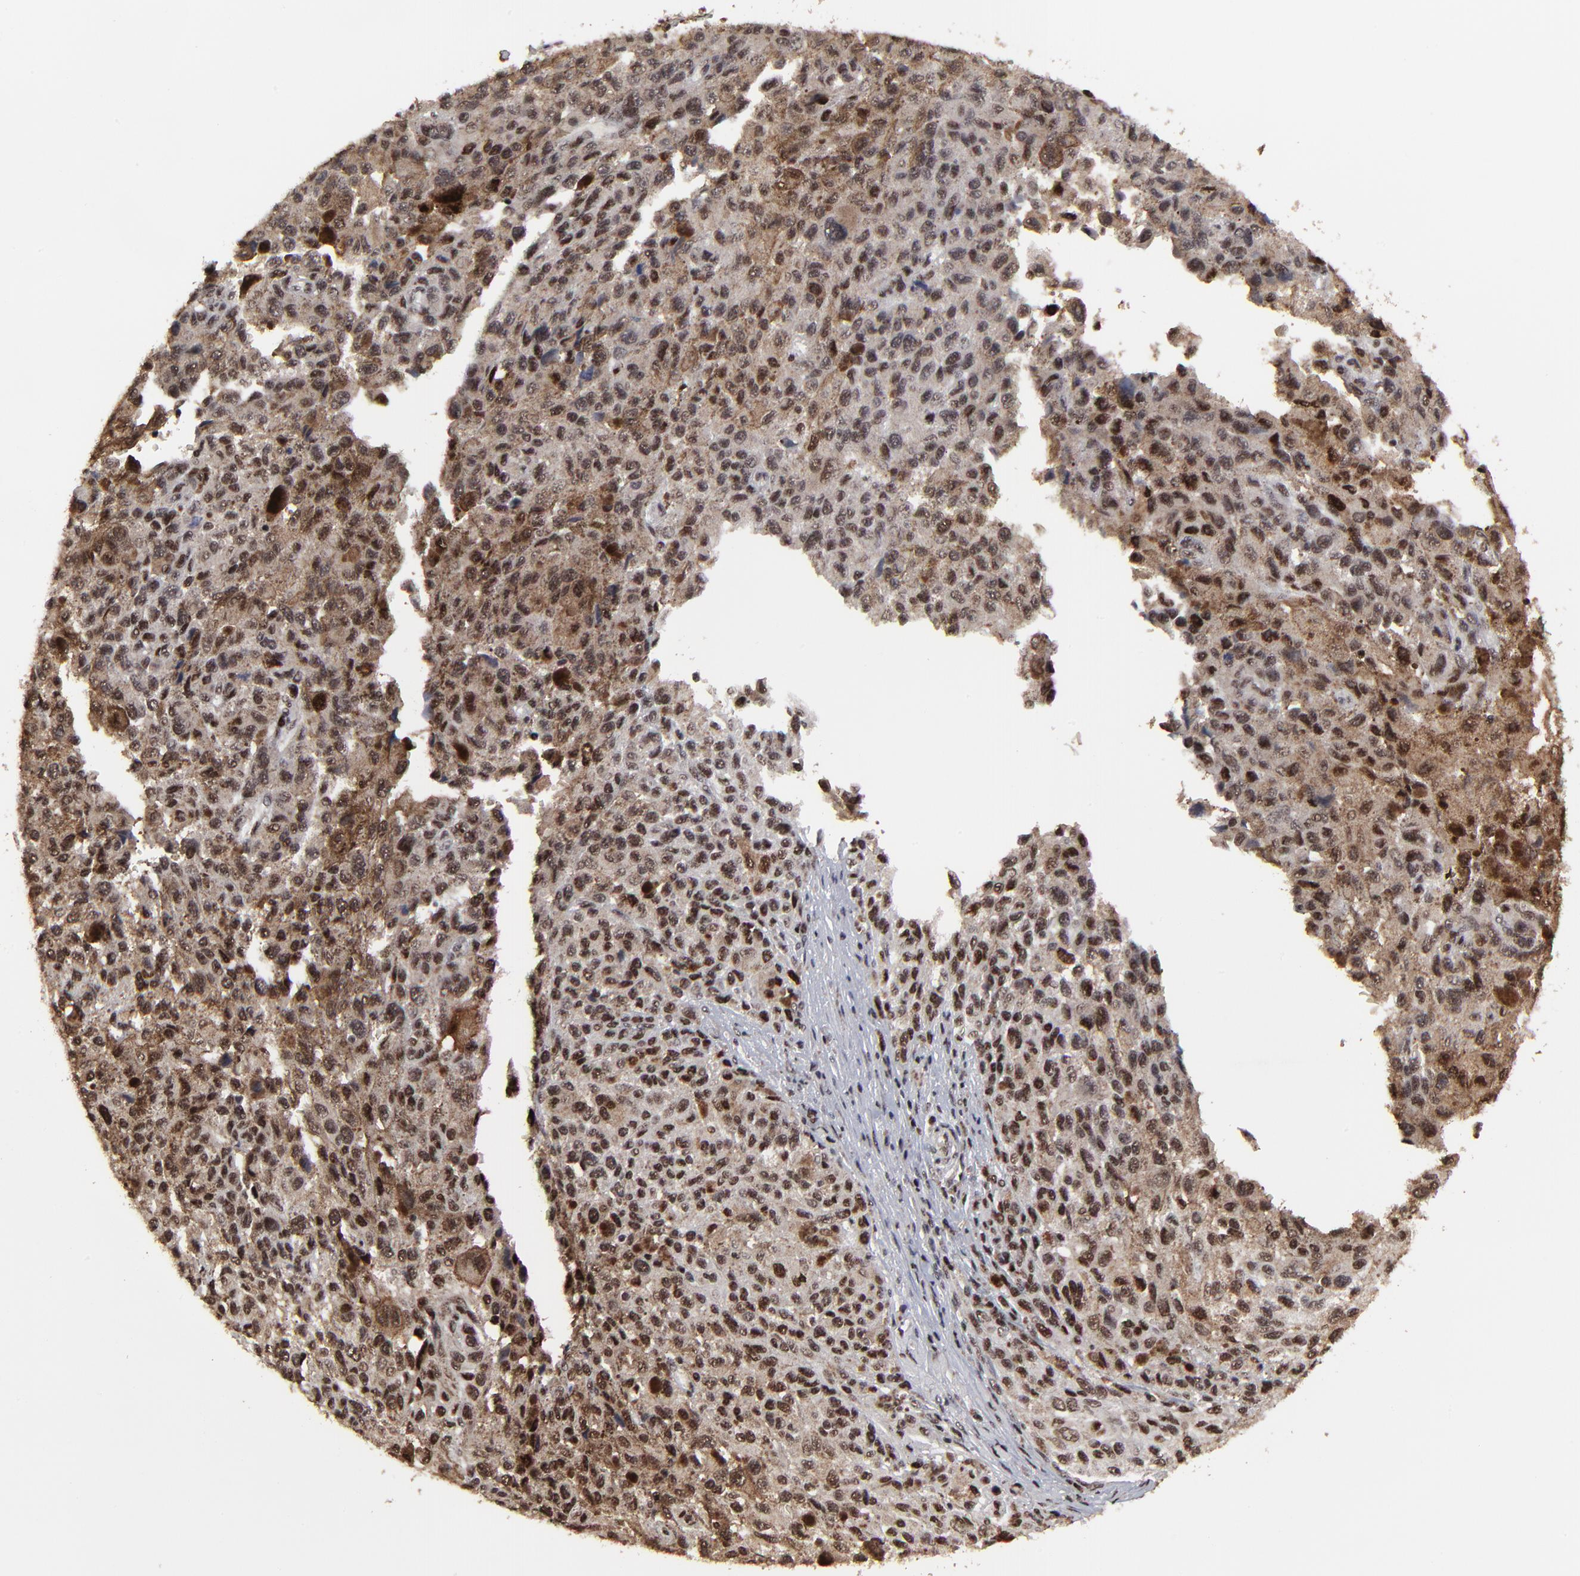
{"staining": {"intensity": "moderate", "quantity": ">75%", "location": "nuclear"}, "tissue": "melanoma", "cell_type": "Tumor cells", "image_type": "cancer", "snomed": [{"axis": "morphology", "description": "Malignant melanoma, NOS"}, {"axis": "topography", "description": "Skin"}], "caption": "This micrograph exhibits malignant melanoma stained with immunohistochemistry (IHC) to label a protein in brown. The nuclear of tumor cells show moderate positivity for the protein. Nuclei are counter-stained blue.", "gene": "RBM22", "patient": {"sex": "male", "age": 81}}